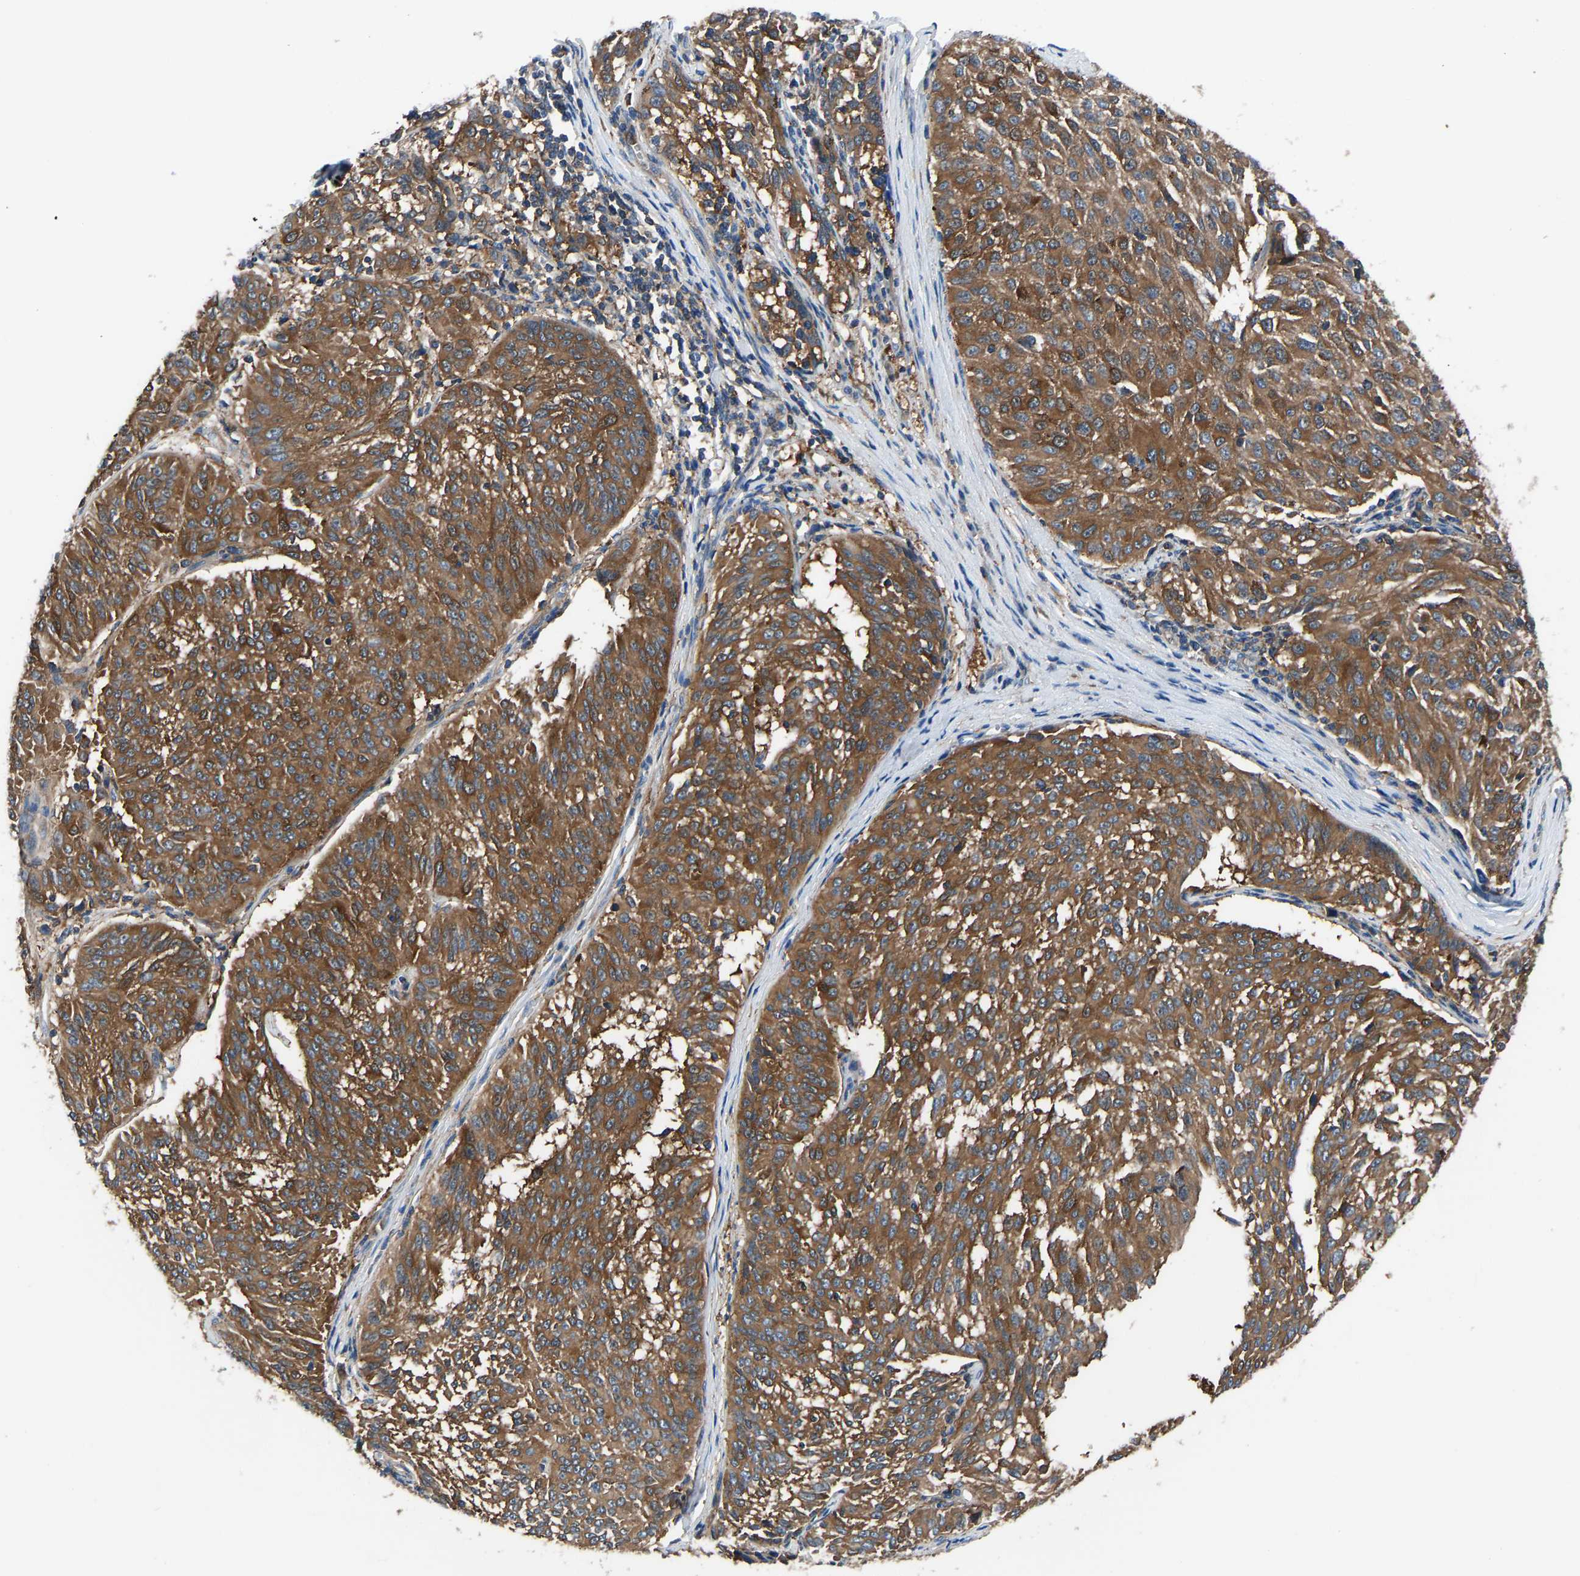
{"staining": {"intensity": "moderate", "quantity": ">75%", "location": "cytoplasmic/membranous"}, "tissue": "melanoma", "cell_type": "Tumor cells", "image_type": "cancer", "snomed": [{"axis": "morphology", "description": "Malignant melanoma, NOS"}, {"axis": "topography", "description": "Skin"}], "caption": "Approximately >75% of tumor cells in human melanoma reveal moderate cytoplasmic/membranous protein positivity as visualized by brown immunohistochemical staining.", "gene": "PRKAR1A", "patient": {"sex": "female", "age": 72}}